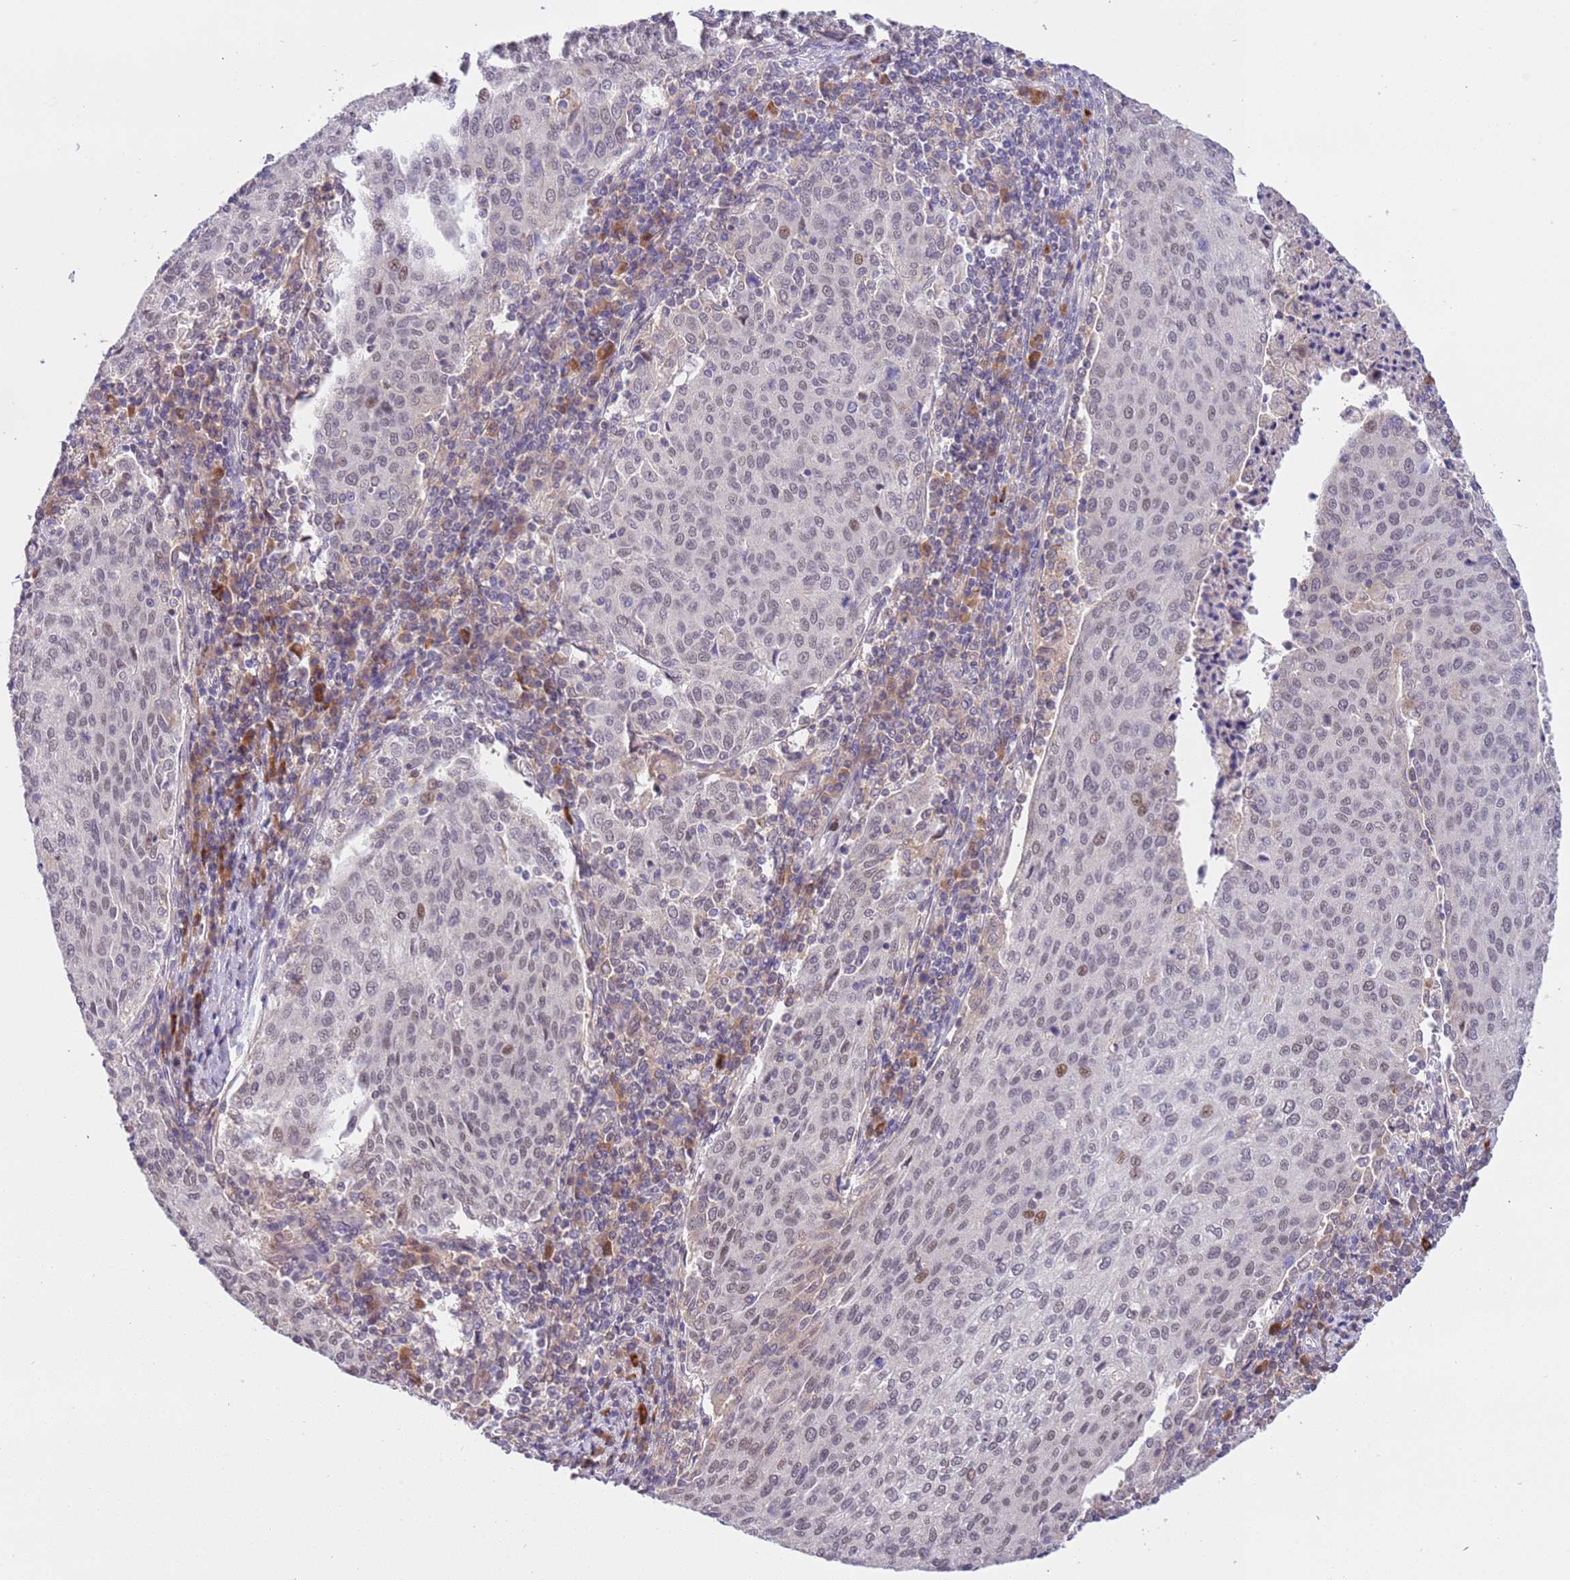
{"staining": {"intensity": "moderate", "quantity": "<25%", "location": "nuclear"}, "tissue": "cervical cancer", "cell_type": "Tumor cells", "image_type": "cancer", "snomed": [{"axis": "morphology", "description": "Squamous cell carcinoma, NOS"}, {"axis": "topography", "description": "Cervix"}], "caption": "This micrograph demonstrates immunohistochemistry (IHC) staining of cervical cancer, with low moderate nuclear expression in approximately <25% of tumor cells.", "gene": "MAGEF1", "patient": {"sex": "female", "age": 46}}